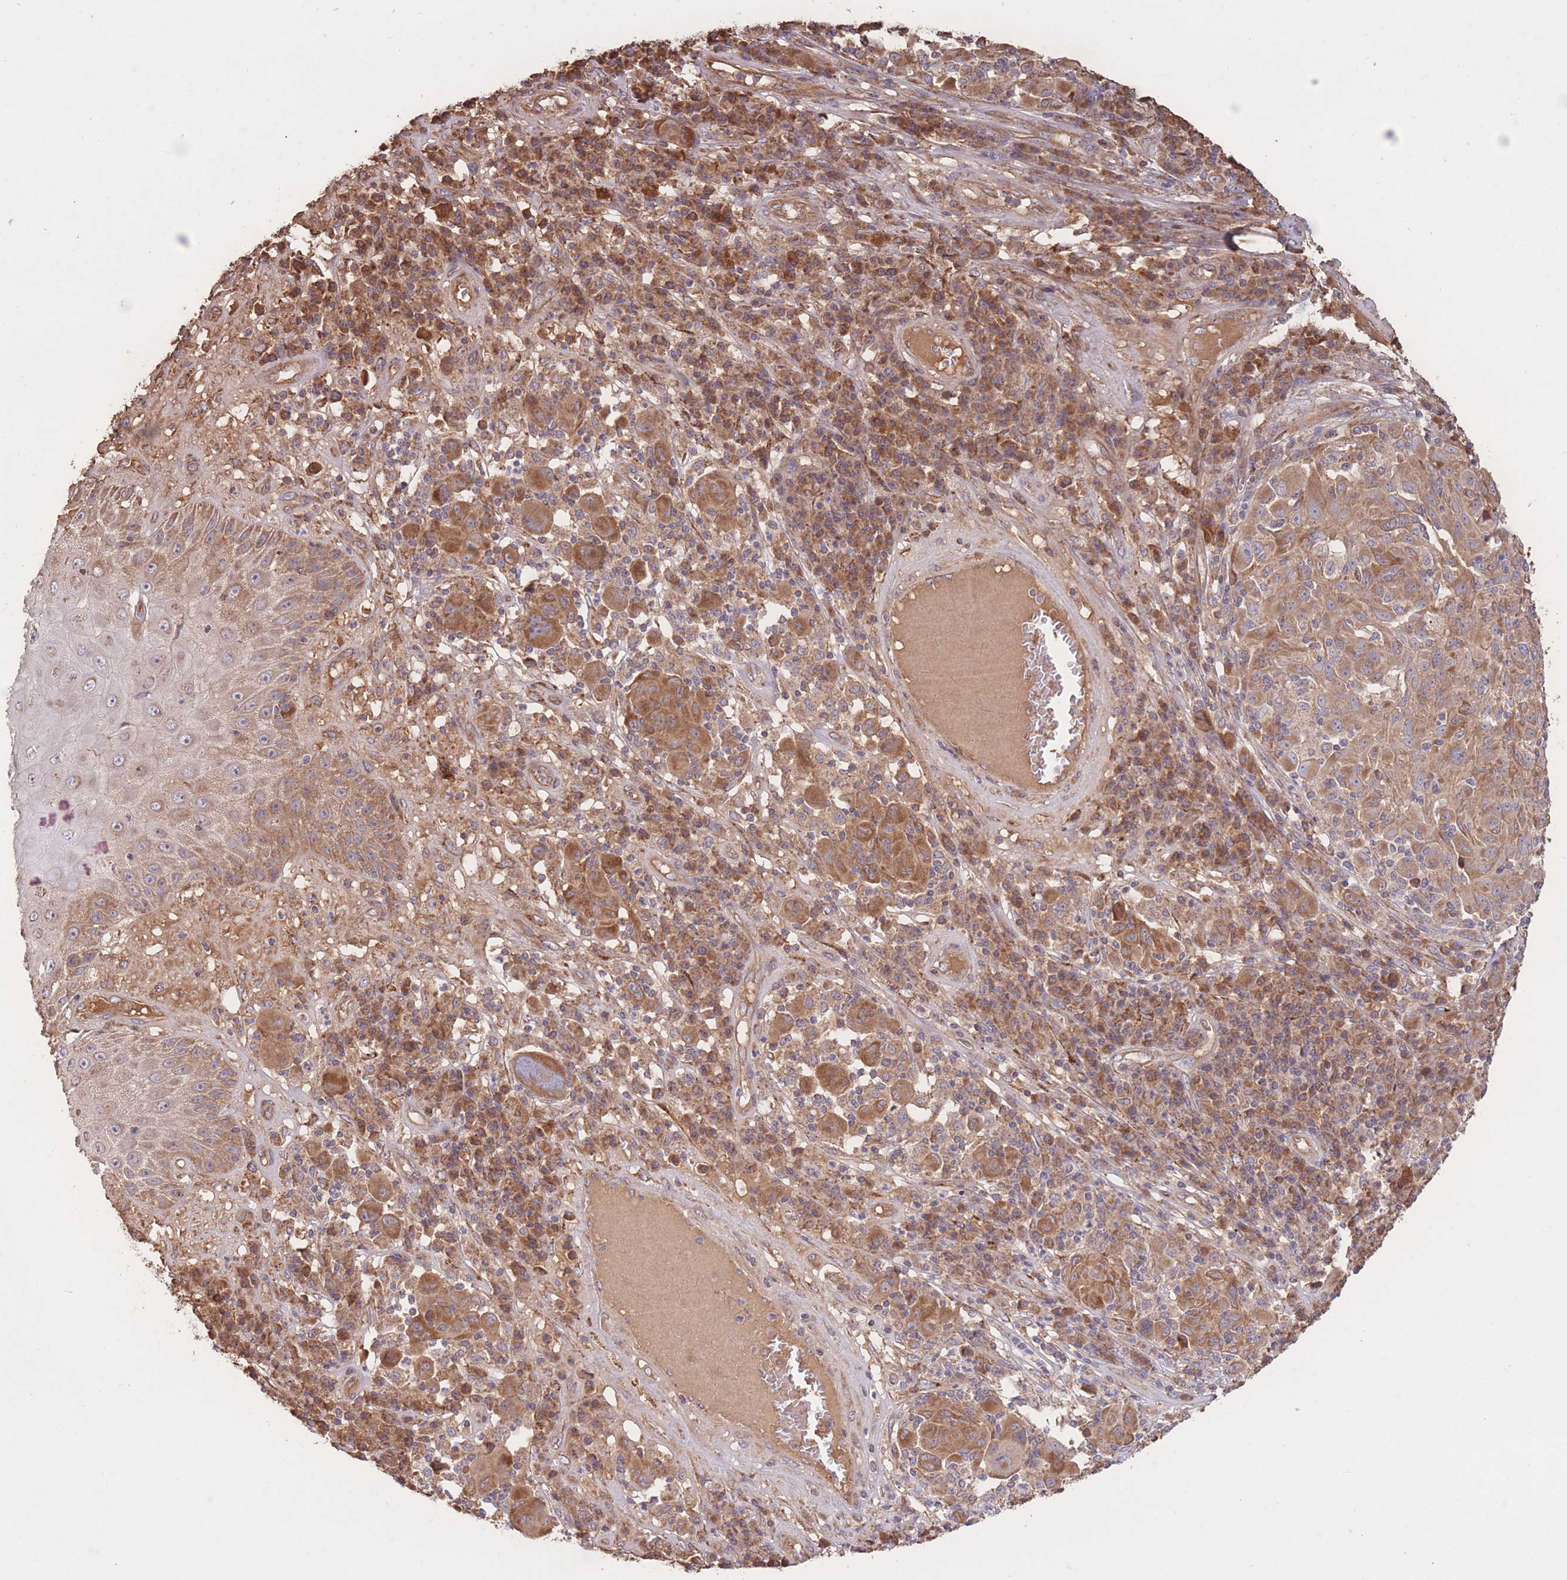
{"staining": {"intensity": "moderate", "quantity": ">75%", "location": "cytoplasmic/membranous"}, "tissue": "melanoma", "cell_type": "Tumor cells", "image_type": "cancer", "snomed": [{"axis": "morphology", "description": "Malignant melanoma, NOS"}, {"axis": "topography", "description": "Skin"}], "caption": "The image shows staining of melanoma, revealing moderate cytoplasmic/membranous protein positivity (brown color) within tumor cells. Using DAB (brown) and hematoxylin (blue) stains, captured at high magnification using brightfield microscopy.", "gene": "EEF1AKMT1", "patient": {"sex": "male", "age": 53}}